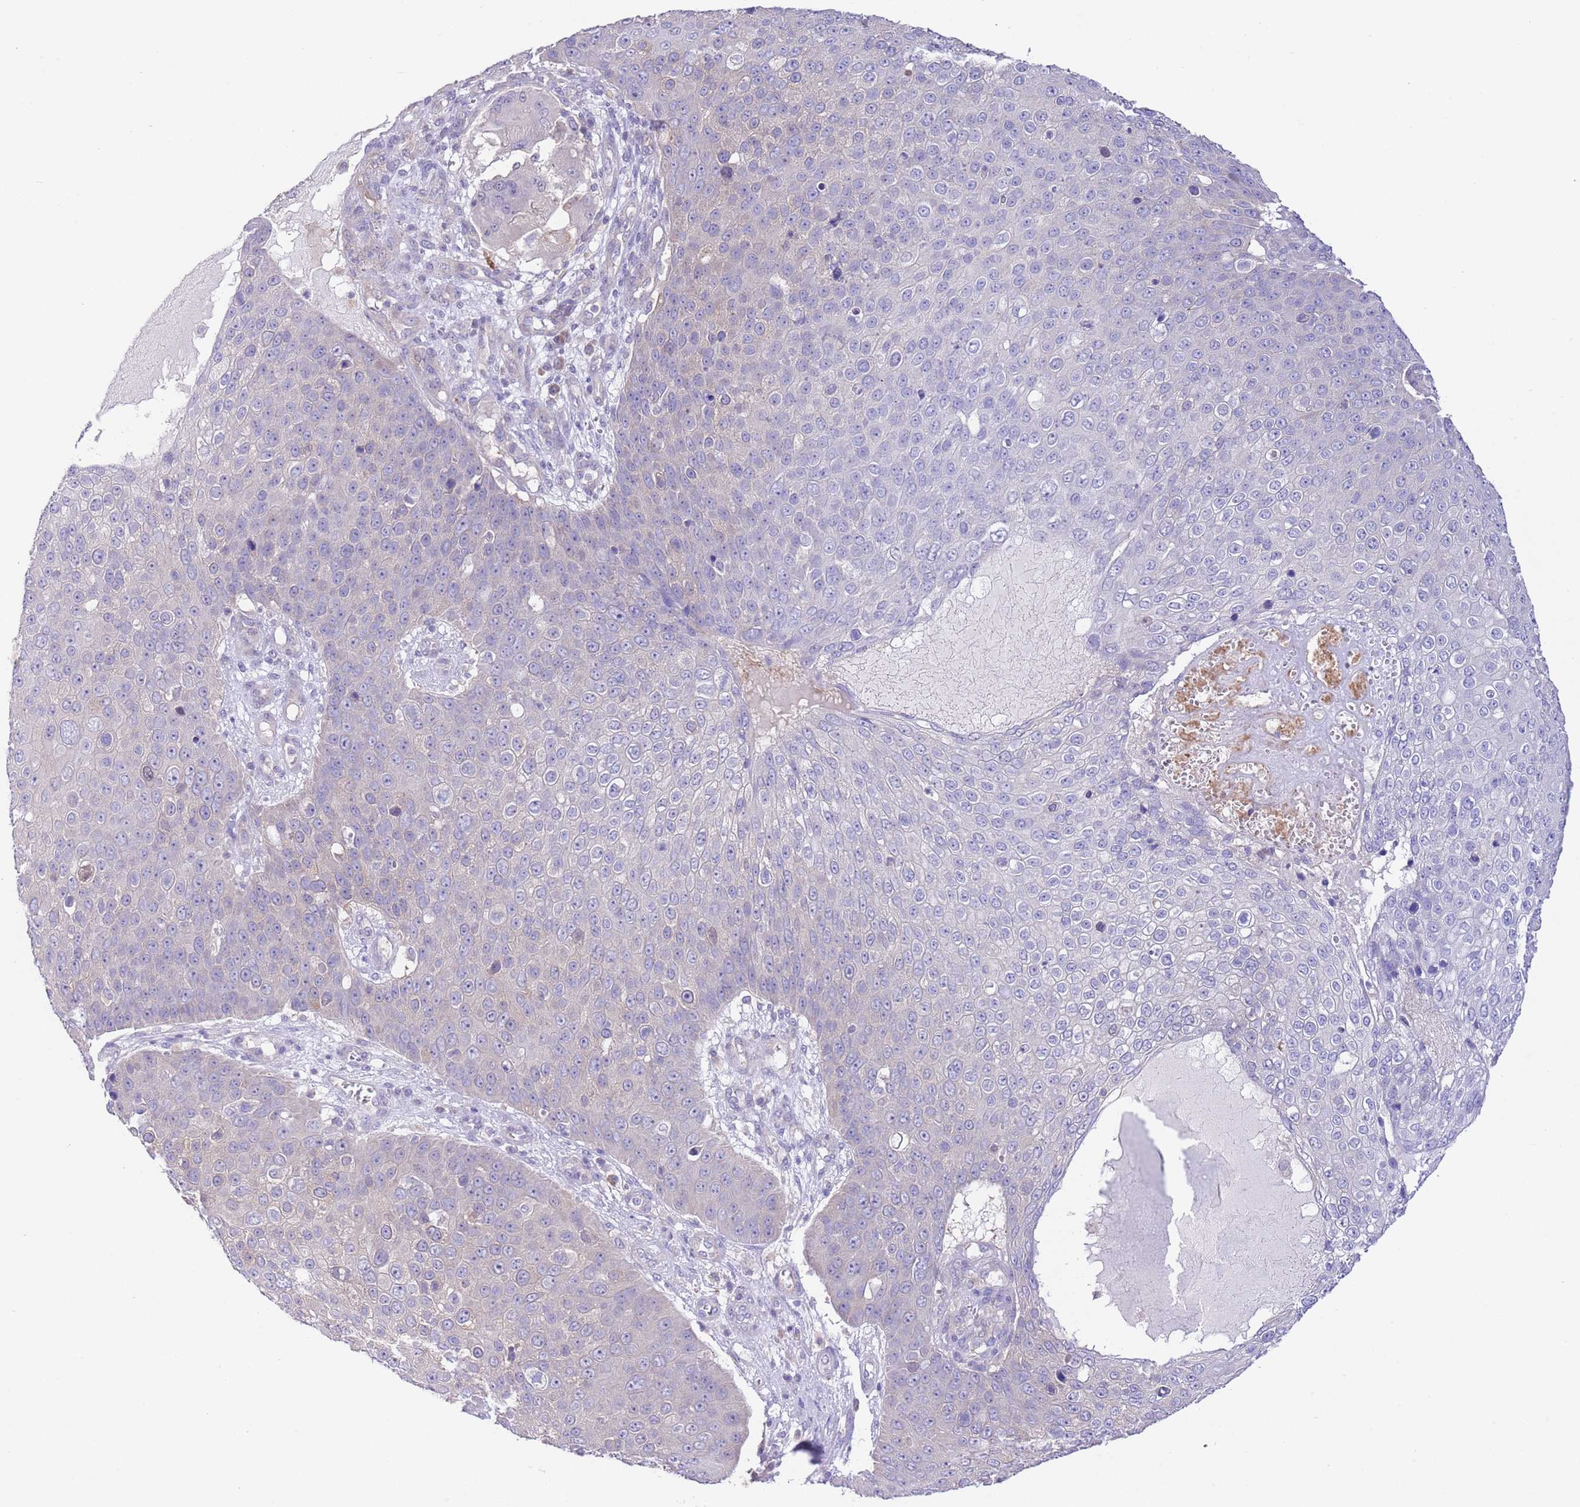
{"staining": {"intensity": "negative", "quantity": "none", "location": "none"}, "tissue": "skin cancer", "cell_type": "Tumor cells", "image_type": "cancer", "snomed": [{"axis": "morphology", "description": "Squamous cell carcinoma, NOS"}, {"axis": "topography", "description": "Skin"}], "caption": "Immunohistochemical staining of human skin cancer (squamous cell carcinoma) displays no significant expression in tumor cells. (Stains: DAB (3,3'-diaminobenzidine) immunohistochemistry with hematoxylin counter stain, Microscopy: brightfield microscopy at high magnification).", "gene": "PRR32", "patient": {"sex": "male", "age": 71}}